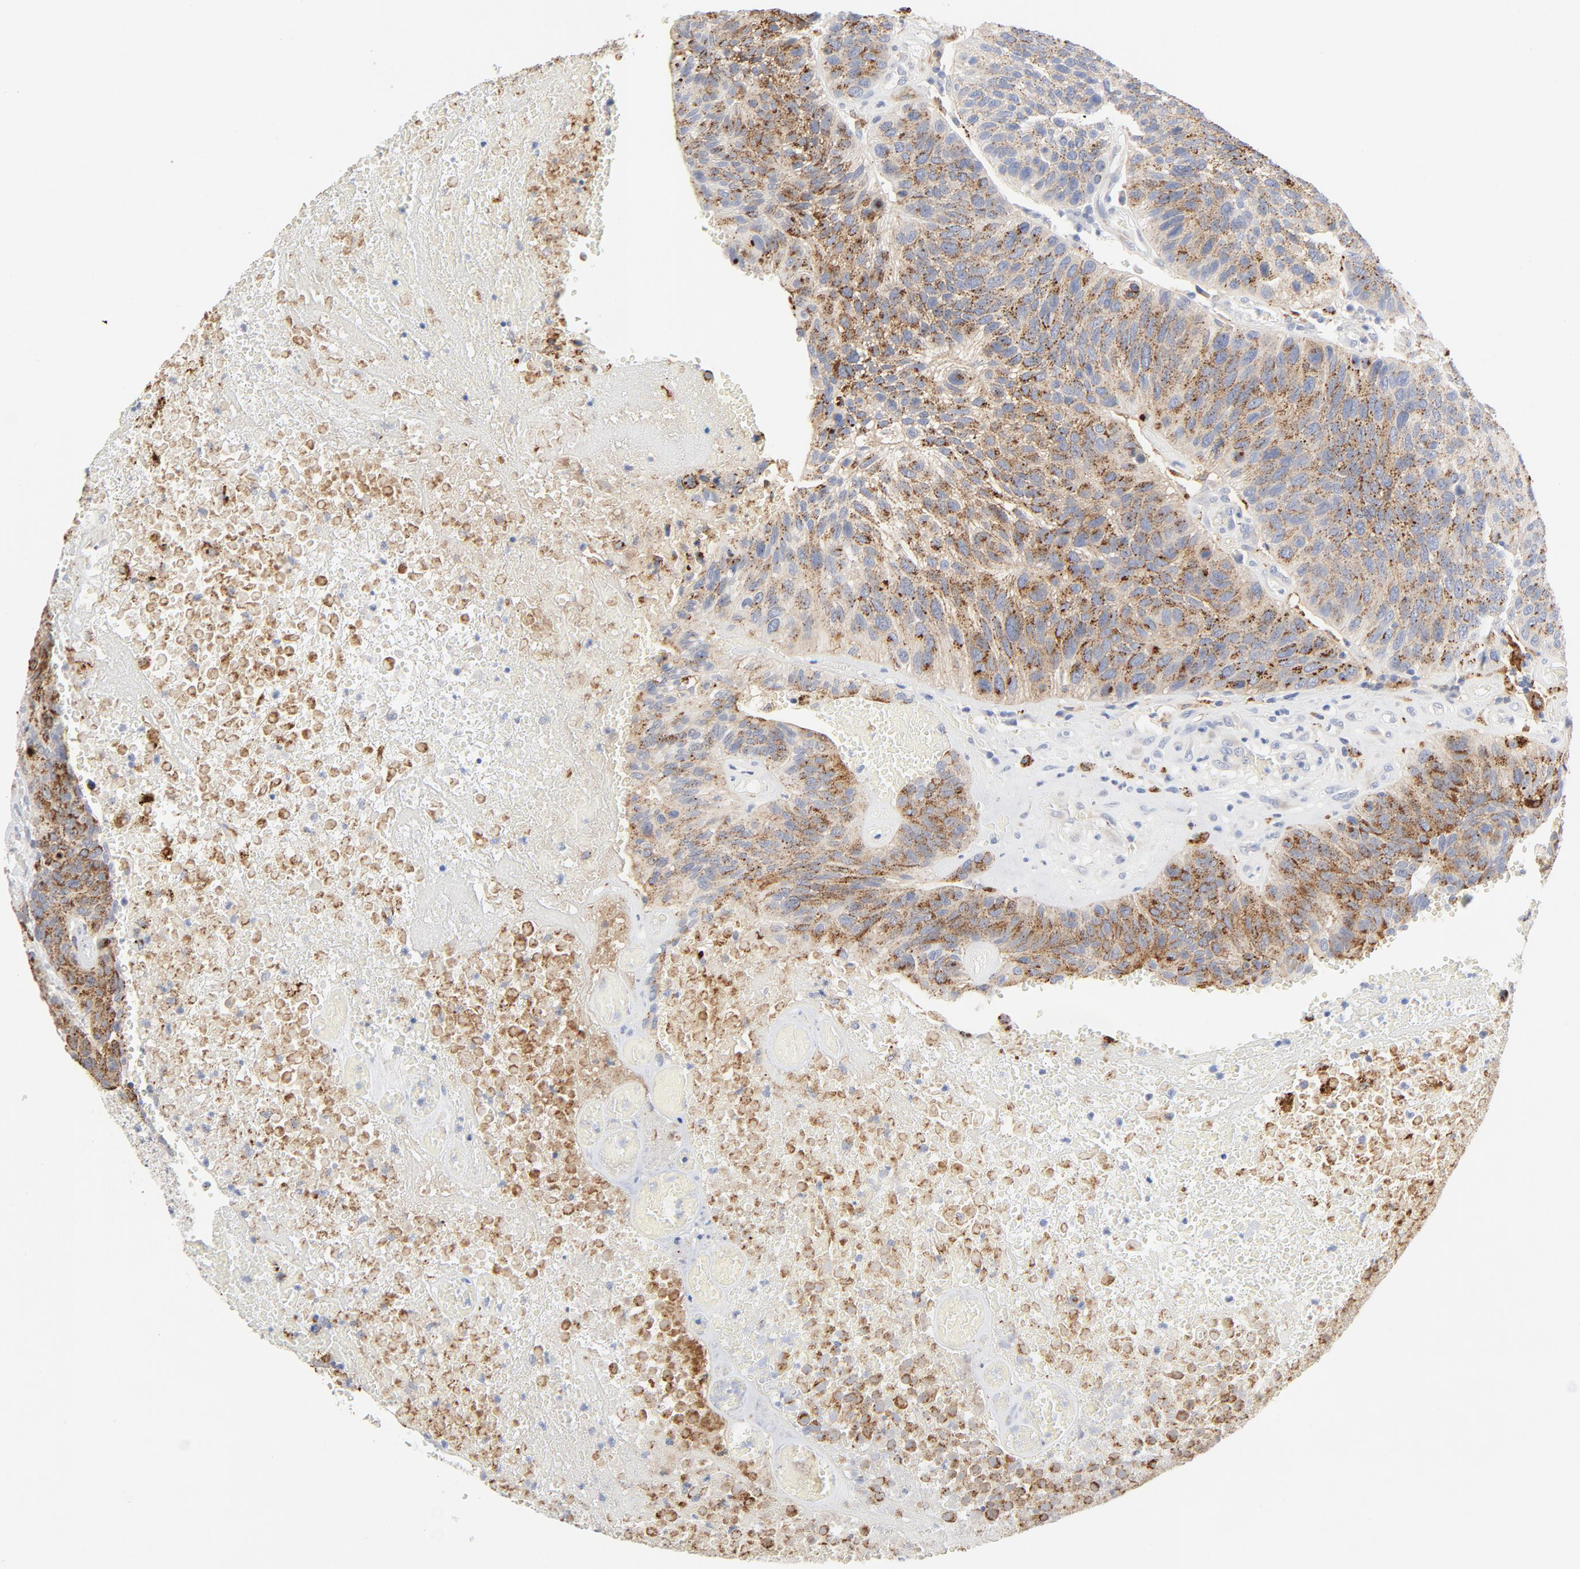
{"staining": {"intensity": "moderate", "quantity": ">75%", "location": "cytoplasmic/membranous"}, "tissue": "urothelial cancer", "cell_type": "Tumor cells", "image_type": "cancer", "snomed": [{"axis": "morphology", "description": "Urothelial carcinoma, High grade"}, {"axis": "topography", "description": "Urinary bladder"}], "caption": "A brown stain labels moderate cytoplasmic/membranous staining of a protein in human high-grade urothelial carcinoma tumor cells.", "gene": "MAGEB17", "patient": {"sex": "male", "age": 66}}